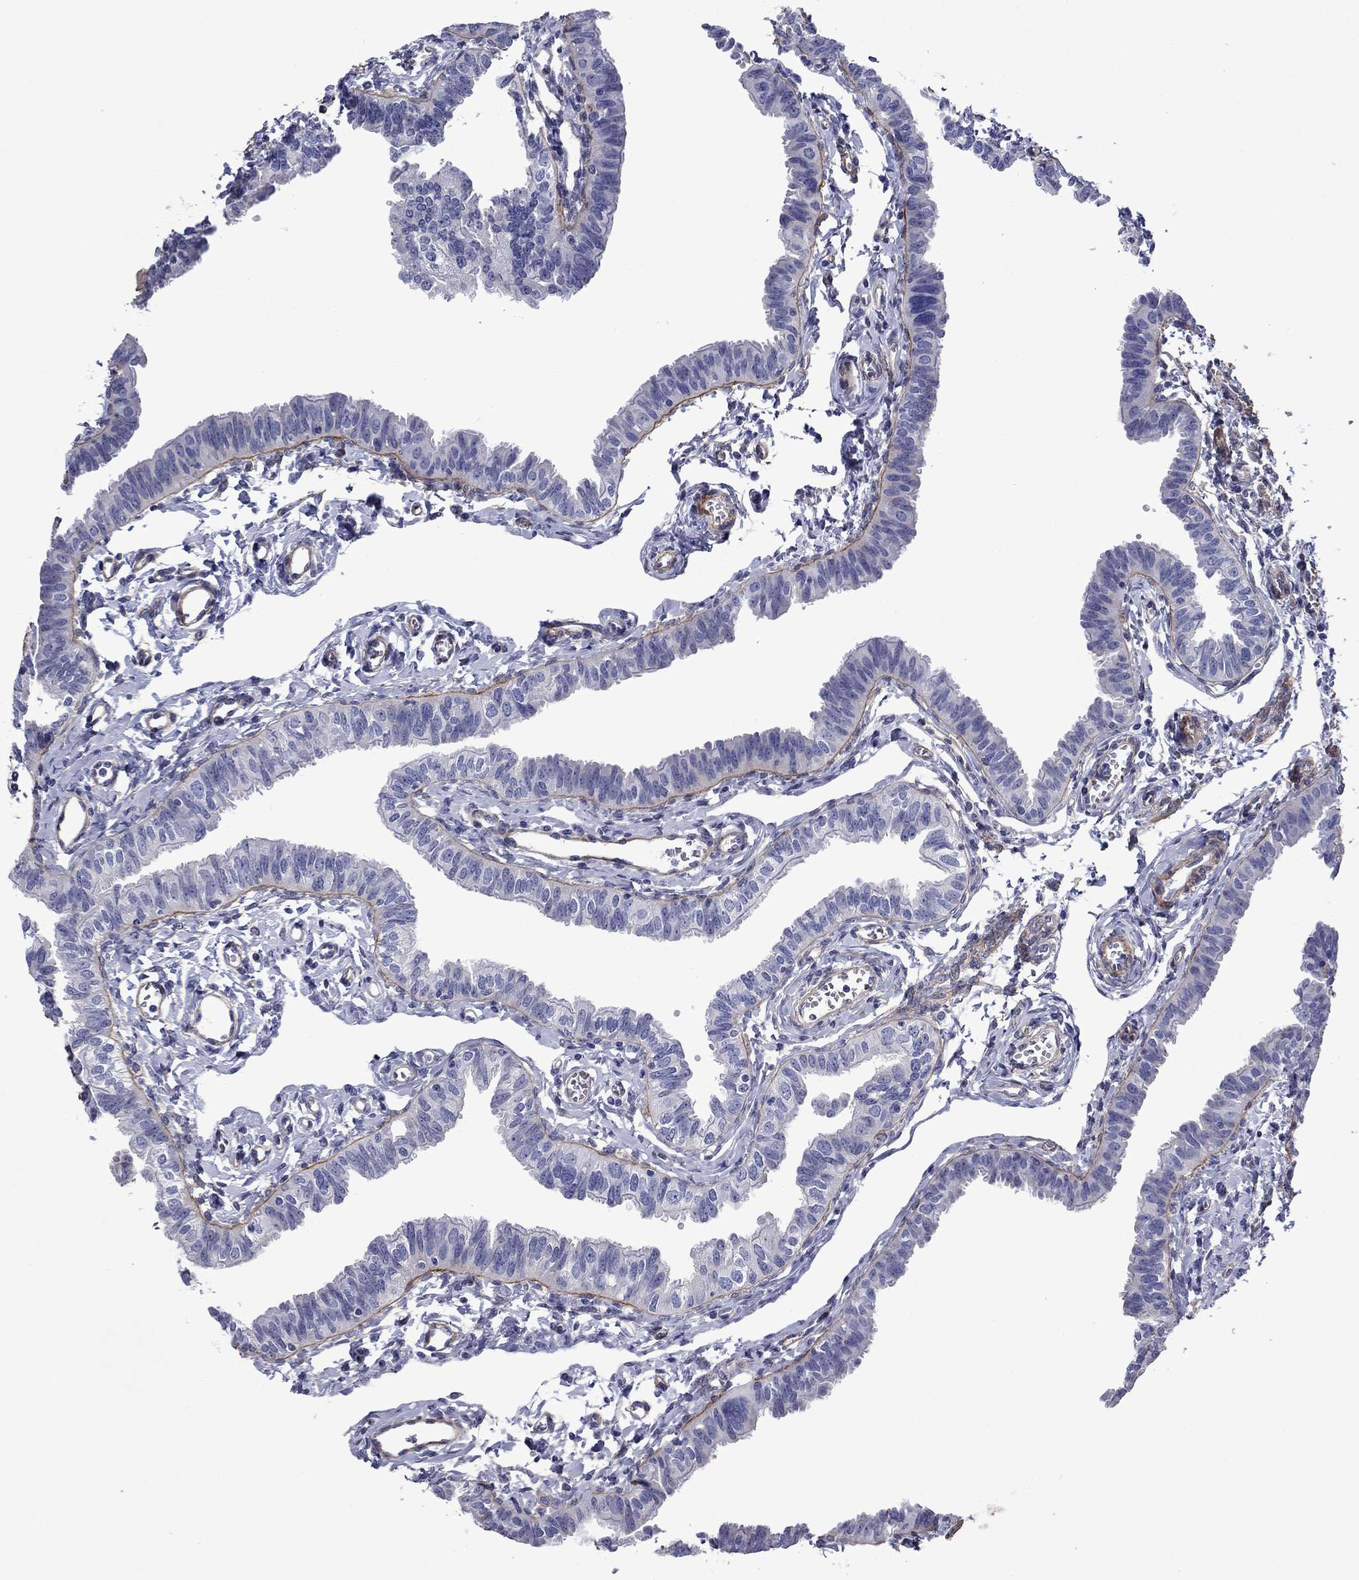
{"staining": {"intensity": "moderate", "quantity": "<25%", "location": "cytoplasmic/membranous"}, "tissue": "fallopian tube", "cell_type": "Glandular cells", "image_type": "normal", "snomed": [{"axis": "morphology", "description": "Normal tissue, NOS"}, {"axis": "topography", "description": "Fallopian tube"}], "caption": "Immunohistochemistry (IHC) micrograph of benign fallopian tube stained for a protein (brown), which reveals low levels of moderate cytoplasmic/membranous positivity in approximately <25% of glandular cells.", "gene": "HSPG2", "patient": {"sex": "female", "age": 54}}